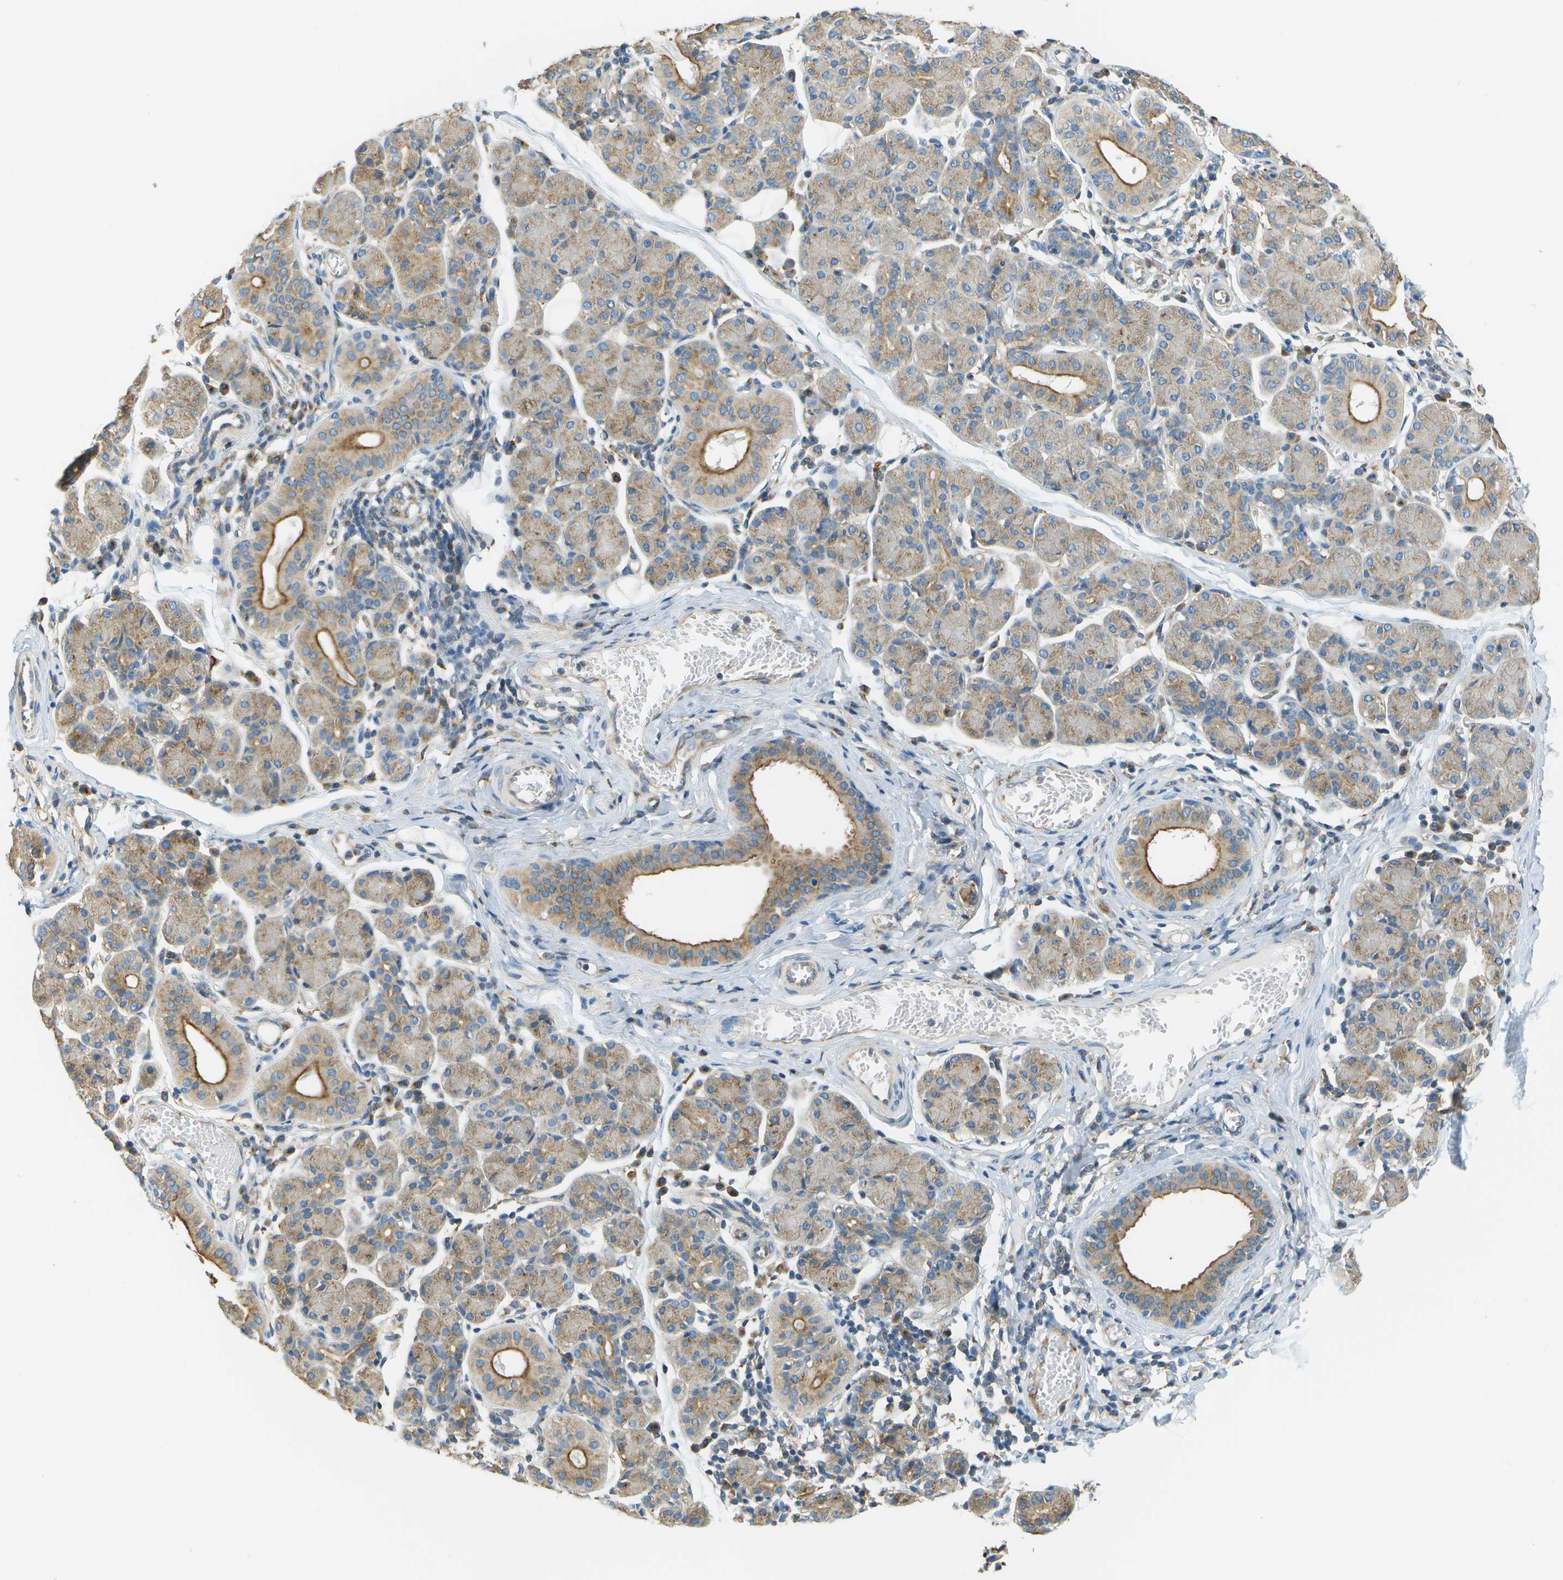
{"staining": {"intensity": "moderate", "quantity": "25%-75%", "location": "cytoplasmic/membranous"}, "tissue": "salivary gland", "cell_type": "Glandular cells", "image_type": "normal", "snomed": [{"axis": "morphology", "description": "Normal tissue, NOS"}, {"axis": "morphology", "description": "Inflammation, NOS"}, {"axis": "topography", "description": "Lymph node"}, {"axis": "topography", "description": "Salivary gland"}], "caption": "Immunohistochemical staining of benign human salivary gland shows moderate cytoplasmic/membranous protein positivity in approximately 25%-75% of glandular cells.", "gene": "CLTC", "patient": {"sex": "male", "age": 3}}